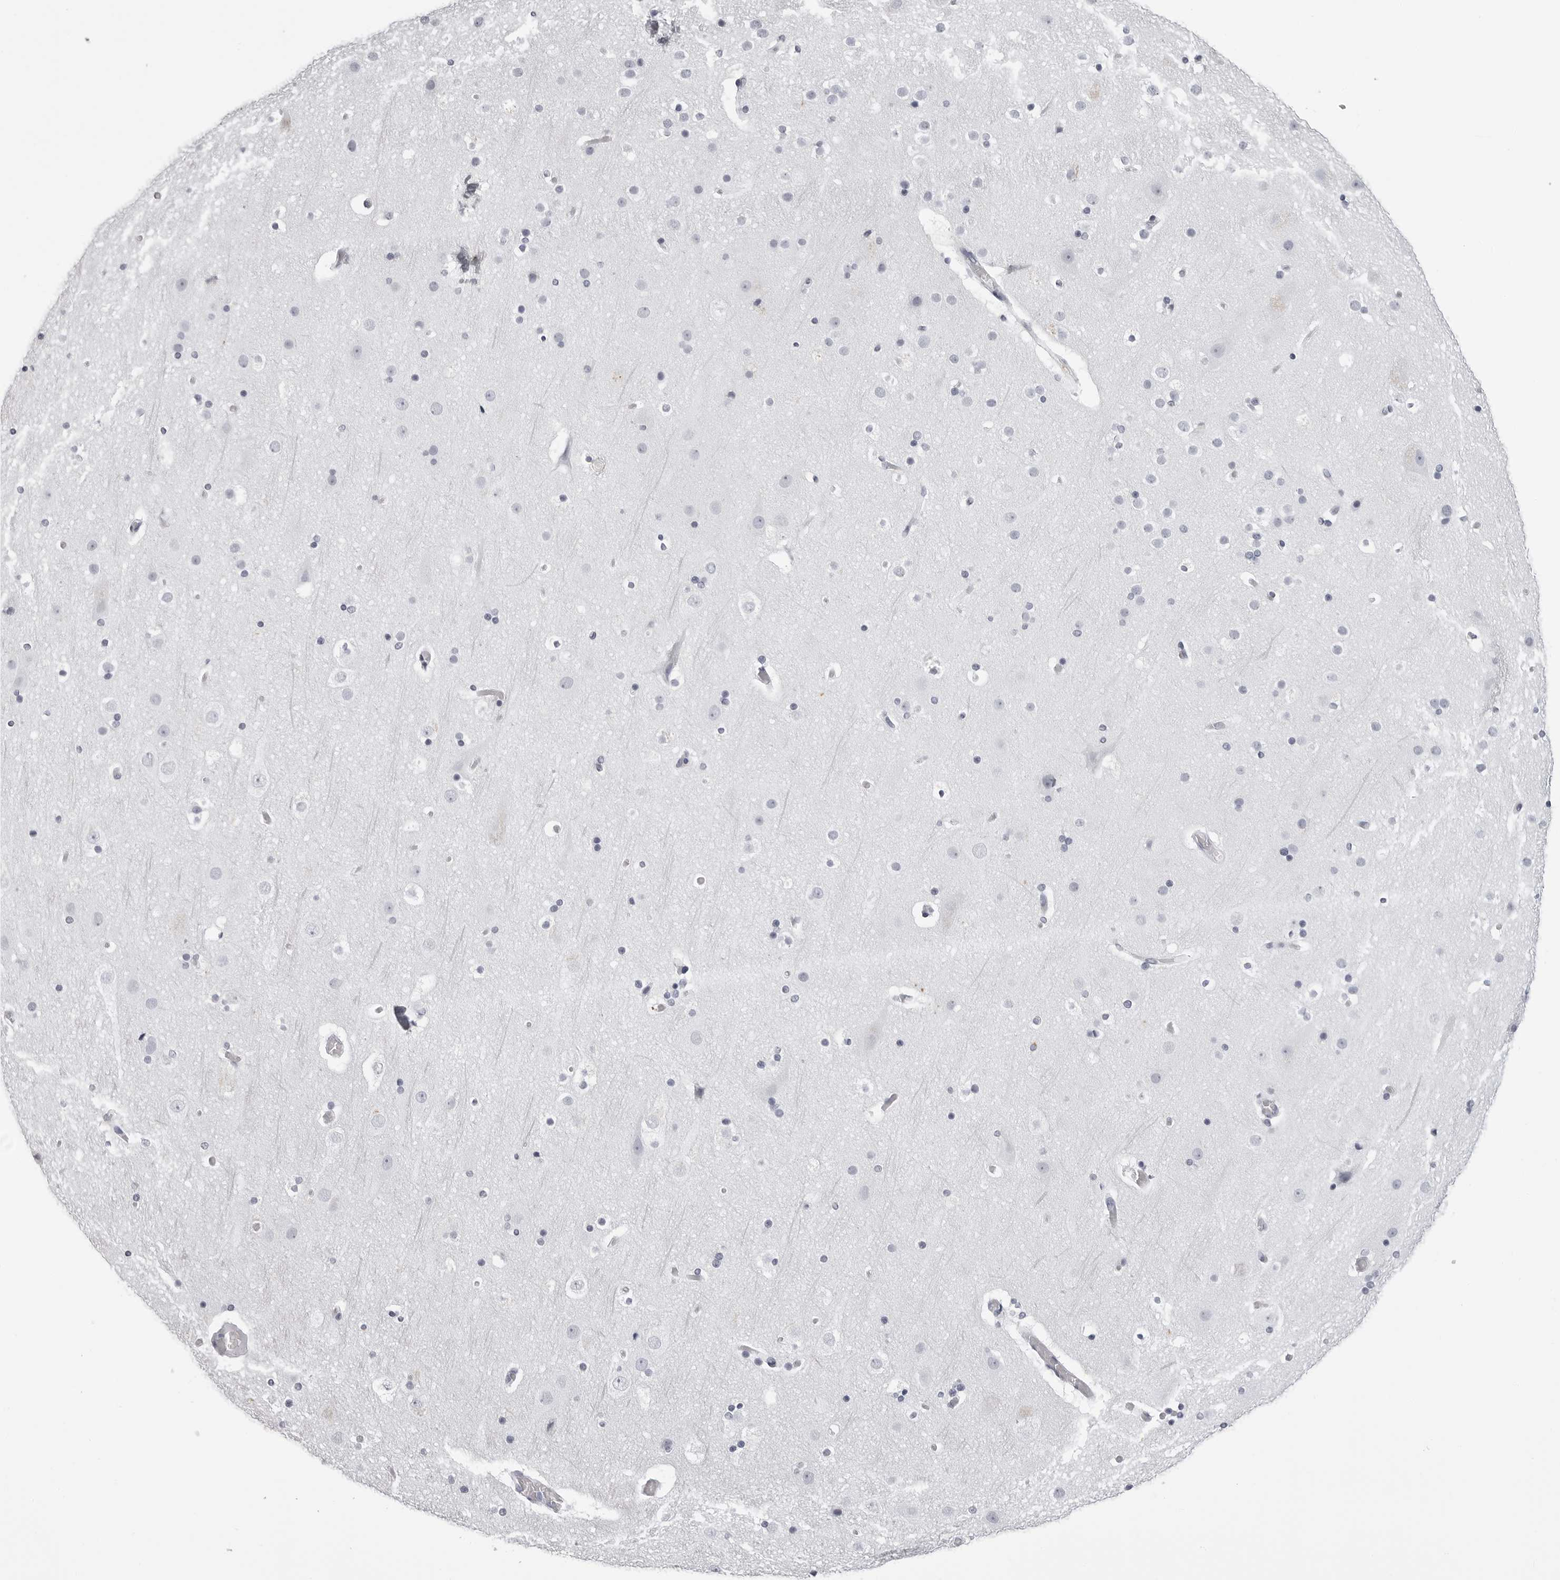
{"staining": {"intensity": "negative", "quantity": "none", "location": "none"}, "tissue": "cerebral cortex", "cell_type": "Endothelial cells", "image_type": "normal", "snomed": [{"axis": "morphology", "description": "Normal tissue, NOS"}, {"axis": "topography", "description": "Cerebral cortex"}], "caption": "High magnification brightfield microscopy of unremarkable cerebral cortex stained with DAB (brown) and counterstained with hematoxylin (blue): endothelial cells show no significant staining. (DAB (3,3'-diaminobenzidine) IHC, high magnification).", "gene": "BPIFA1", "patient": {"sex": "male", "age": 57}}